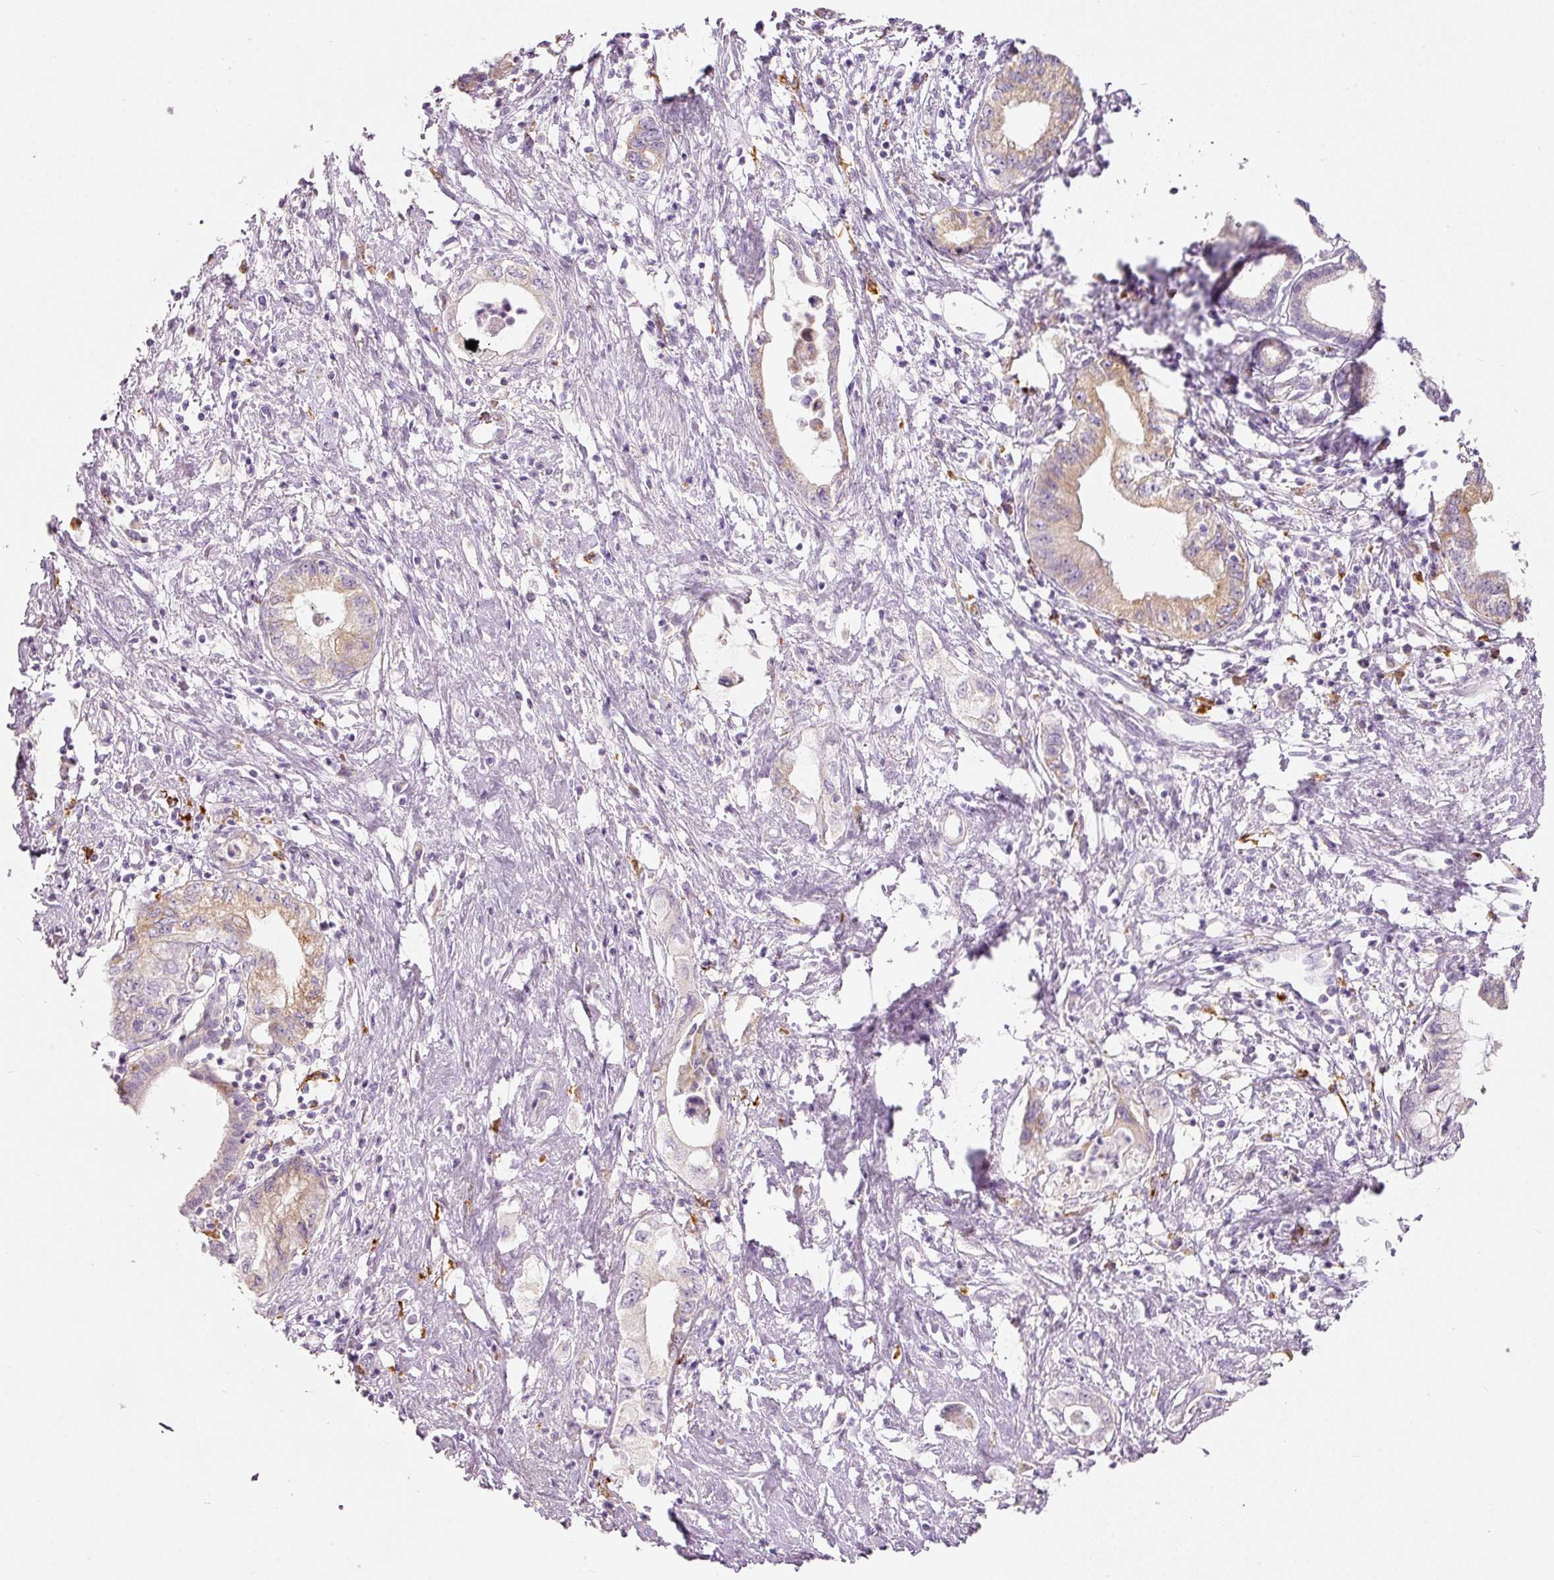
{"staining": {"intensity": "moderate", "quantity": "25%-75%", "location": "cytoplasmic/membranous"}, "tissue": "pancreatic cancer", "cell_type": "Tumor cells", "image_type": "cancer", "snomed": [{"axis": "morphology", "description": "Adenocarcinoma, NOS"}, {"axis": "topography", "description": "Pancreas"}], "caption": "Immunohistochemical staining of pancreatic cancer displays moderate cytoplasmic/membranous protein positivity in about 25%-75% of tumor cells.", "gene": "MTHFD2", "patient": {"sex": "female", "age": 73}}